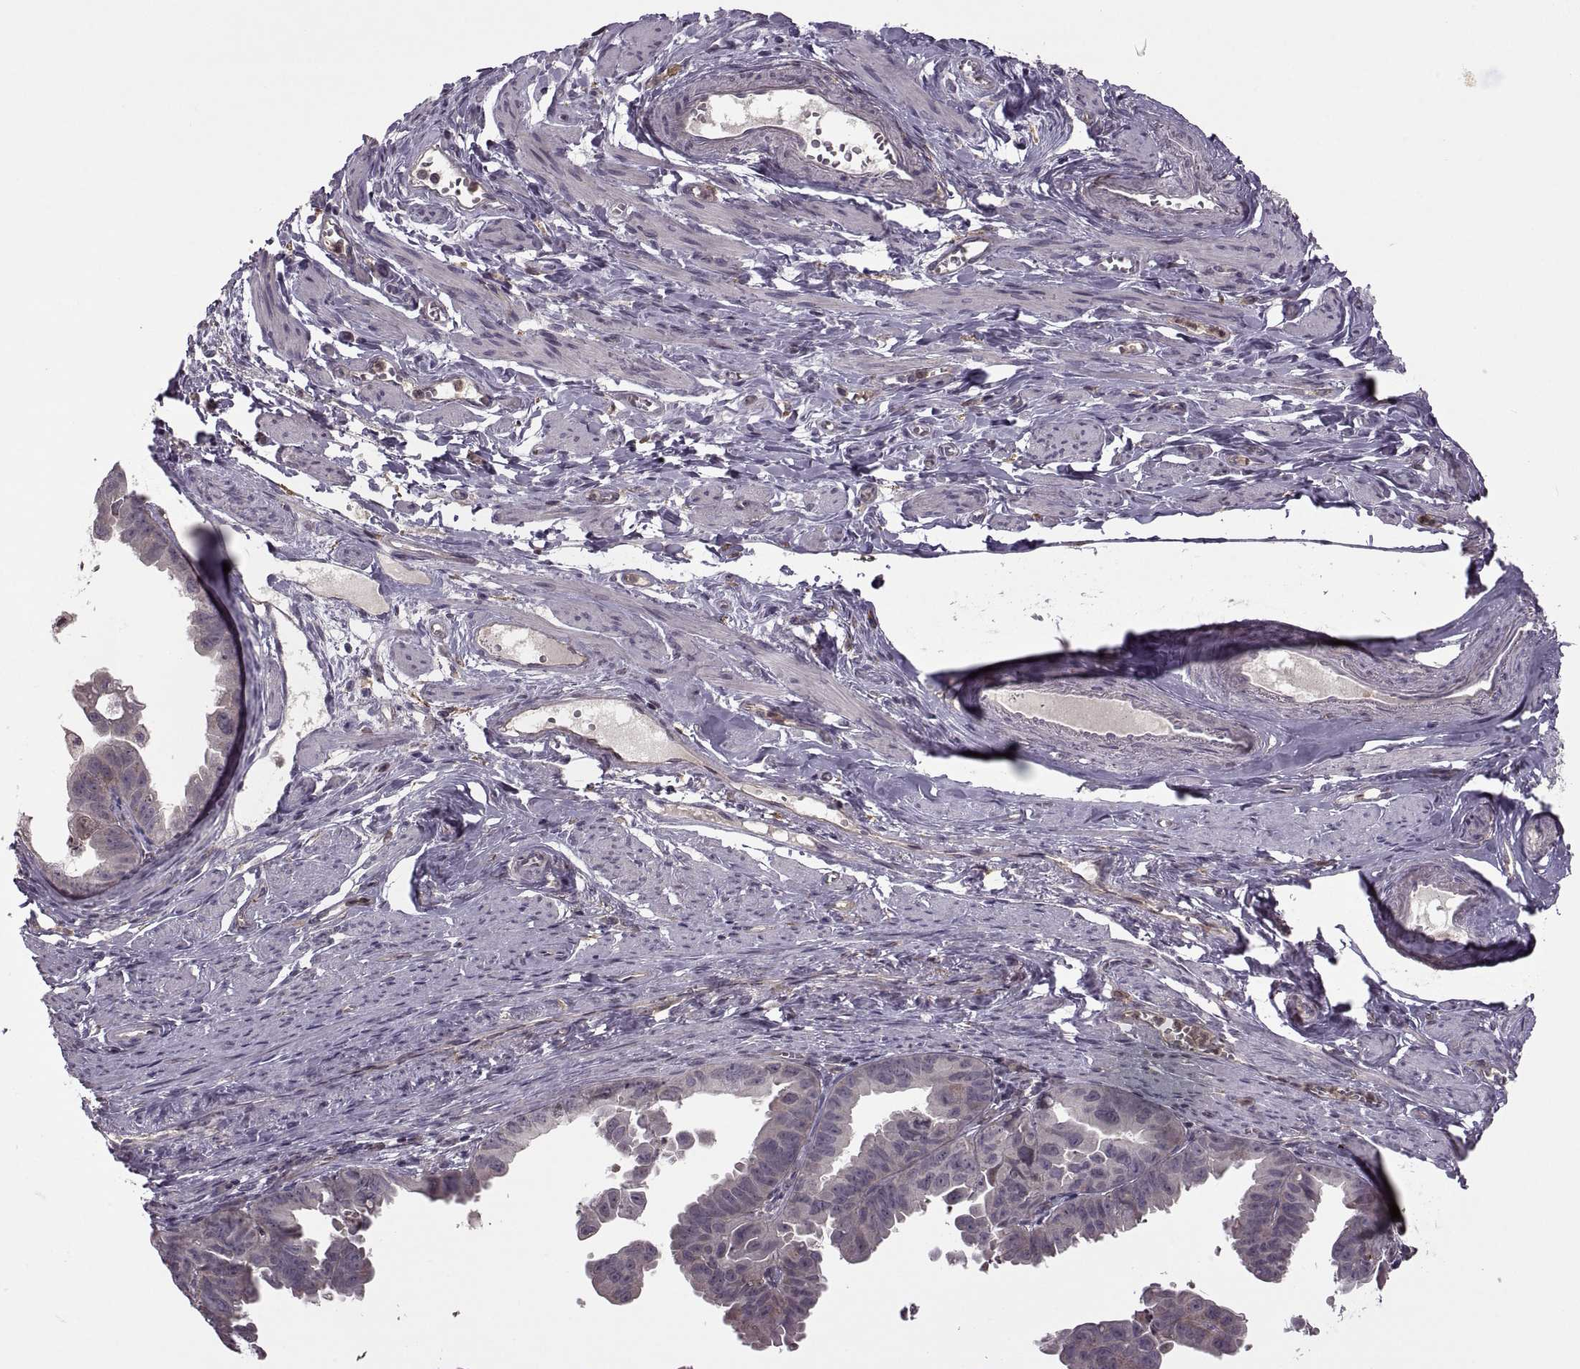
{"staining": {"intensity": "weak", "quantity": "<25%", "location": "cytoplasmic/membranous"}, "tissue": "ovarian cancer", "cell_type": "Tumor cells", "image_type": "cancer", "snomed": [{"axis": "morphology", "description": "Carcinoma, endometroid"}, {"axis": "topography", "description": "Ovary"}], "caption": "The histopathology image shows no significant staining in tumor cells of ovarian cancer (endometroid carcinoma).", "gene": "PIERCE1", "patient": {"sex": "female", "age": 85}}